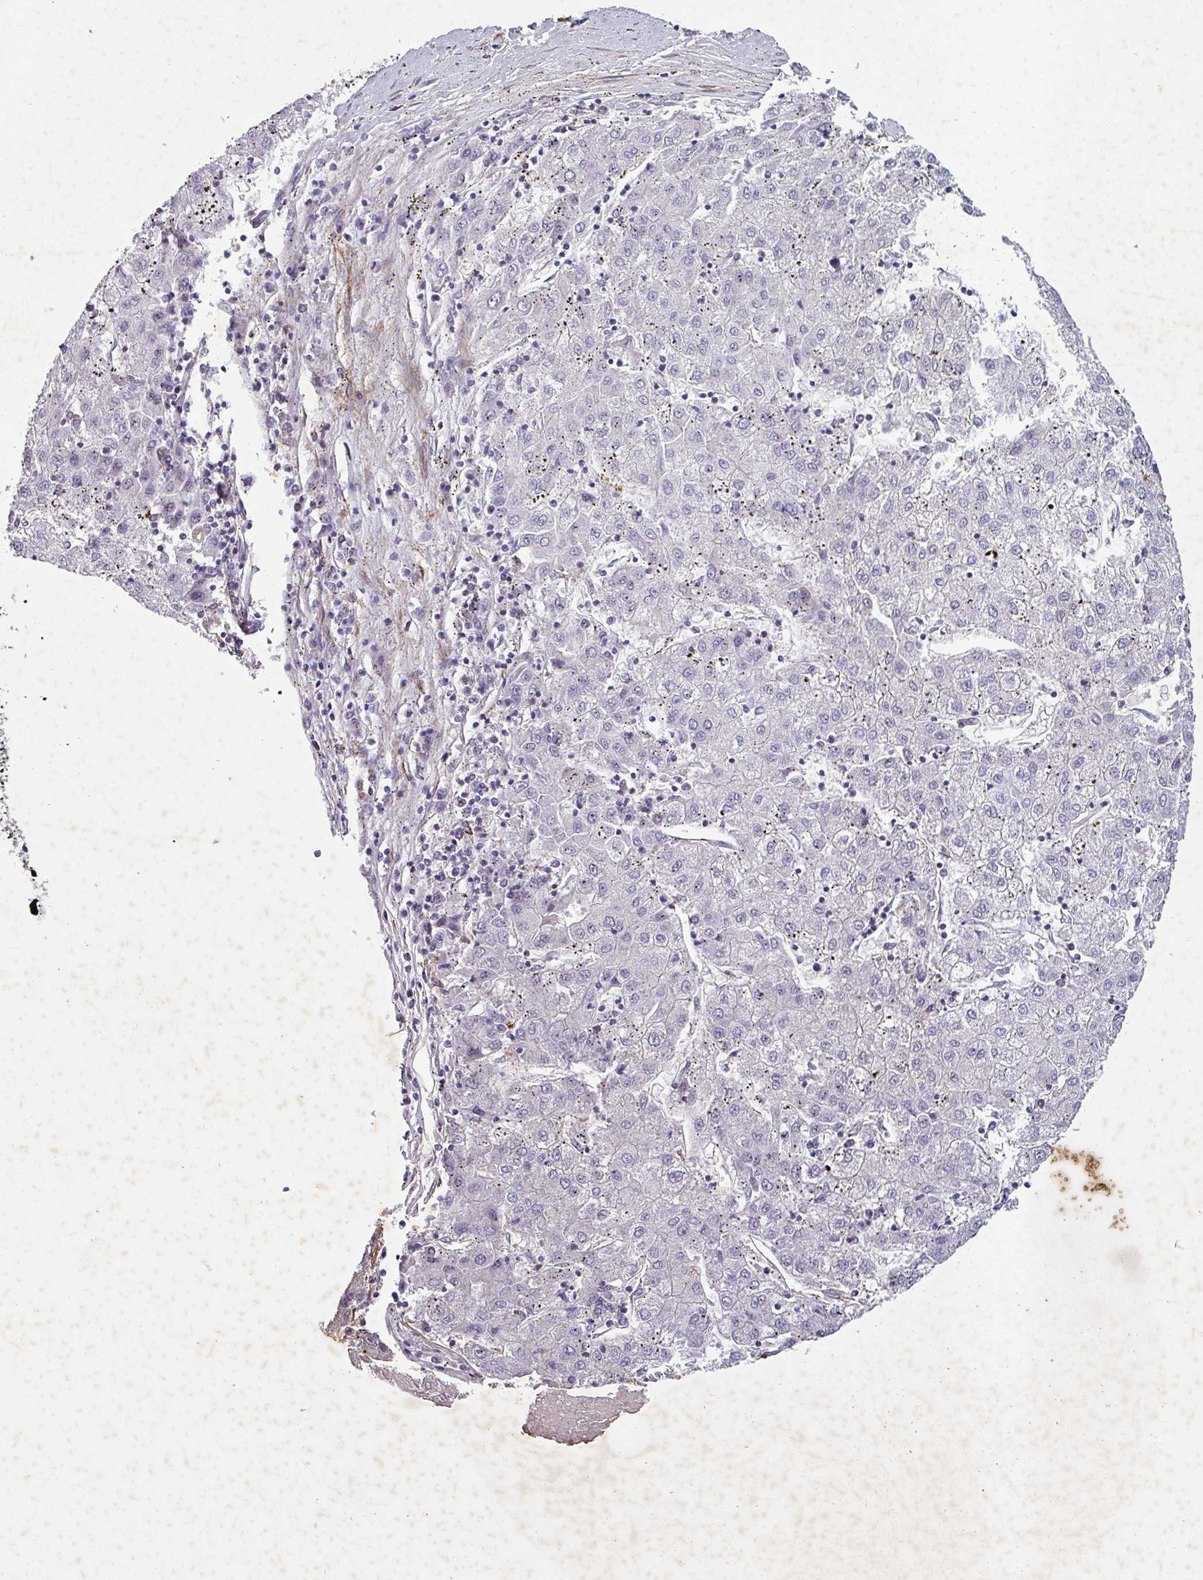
{"staining": {"intensity": "negative", "quantity": "none", "location": "none"}, "tissue": "liver cancer", "cell_type": "Tumor cells", "image_type": "cancer", "snomed": [{"axis": "morphology", "description": "Carcinoma, Hepatocellular, NOS"}, {"axis": "topography", "description": "Liver"}], "caption": "High power microscopy micrograph of an IHC micrograph of liver cancer, revealing no significant expression in tumor cells.", "gene": "ATP2C2", "patient": {"sex": "male", "age": 72}}